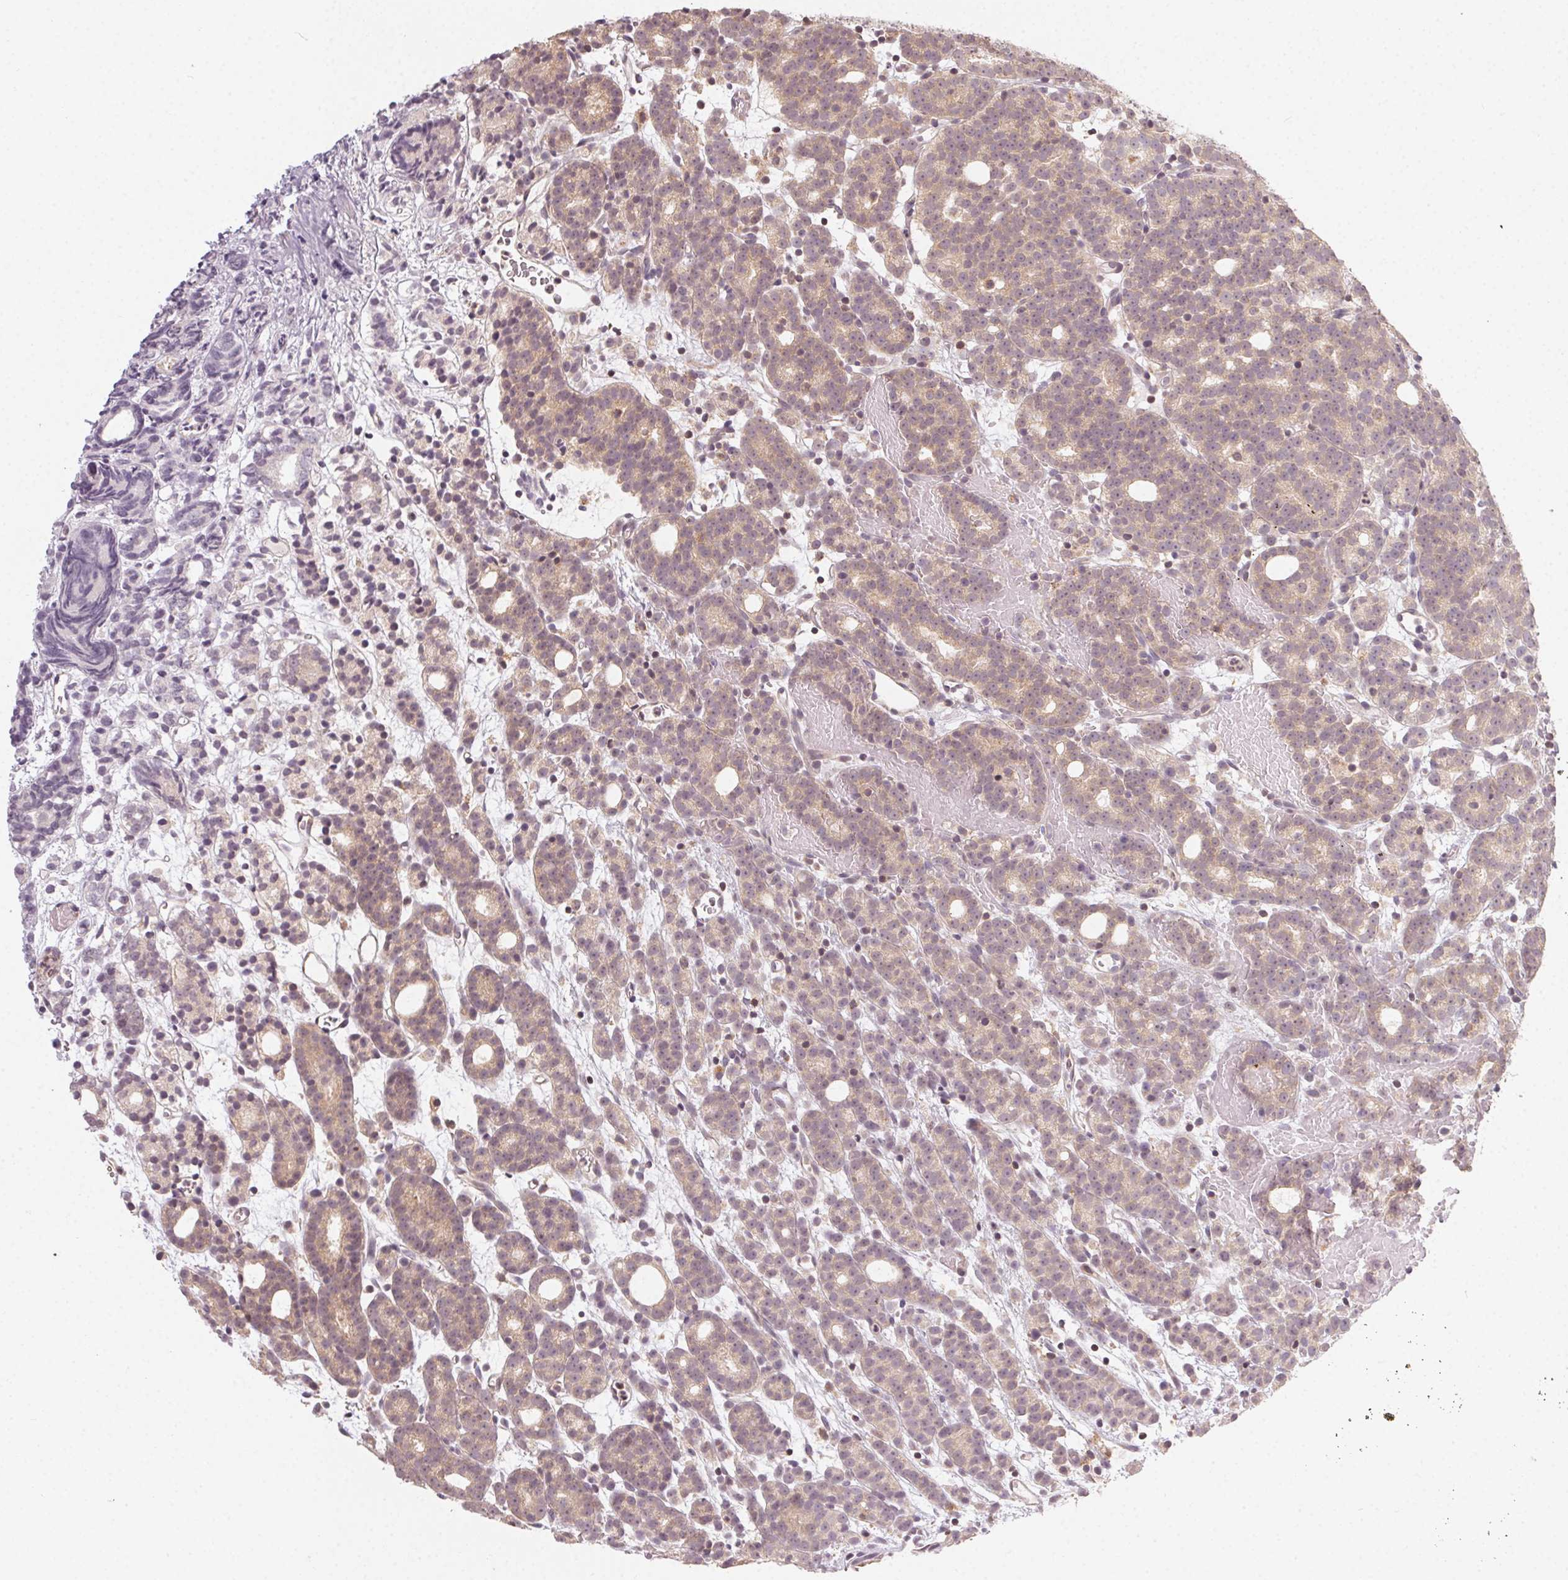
{"staining": {"intensity": "weak", "quantity": ">75%", "location": "cytoplasmic/membranous"}, "tissue": "prostate cancer", "cell_type": "Tumor cells", "image_type": "cancer", "snomed": [{"axis": "morphology", "description": "Adenocarcinoma, High grade"}, {"axis": "topography", "description": "Prostate"}], "caption": "High-grade adenocarcinoma (prostate) stained for a protein exhibits weak cytoplasmic/membranous positivity in tumor cells. The staining is performed using DAB (3,3'-diaminobenzidine) brown chromogen to label protein expression. The nuclei are counter-stained blue using hematoxylin.", "gene": "NCOA4", "patient": {"sex": "male", "age": 53}}